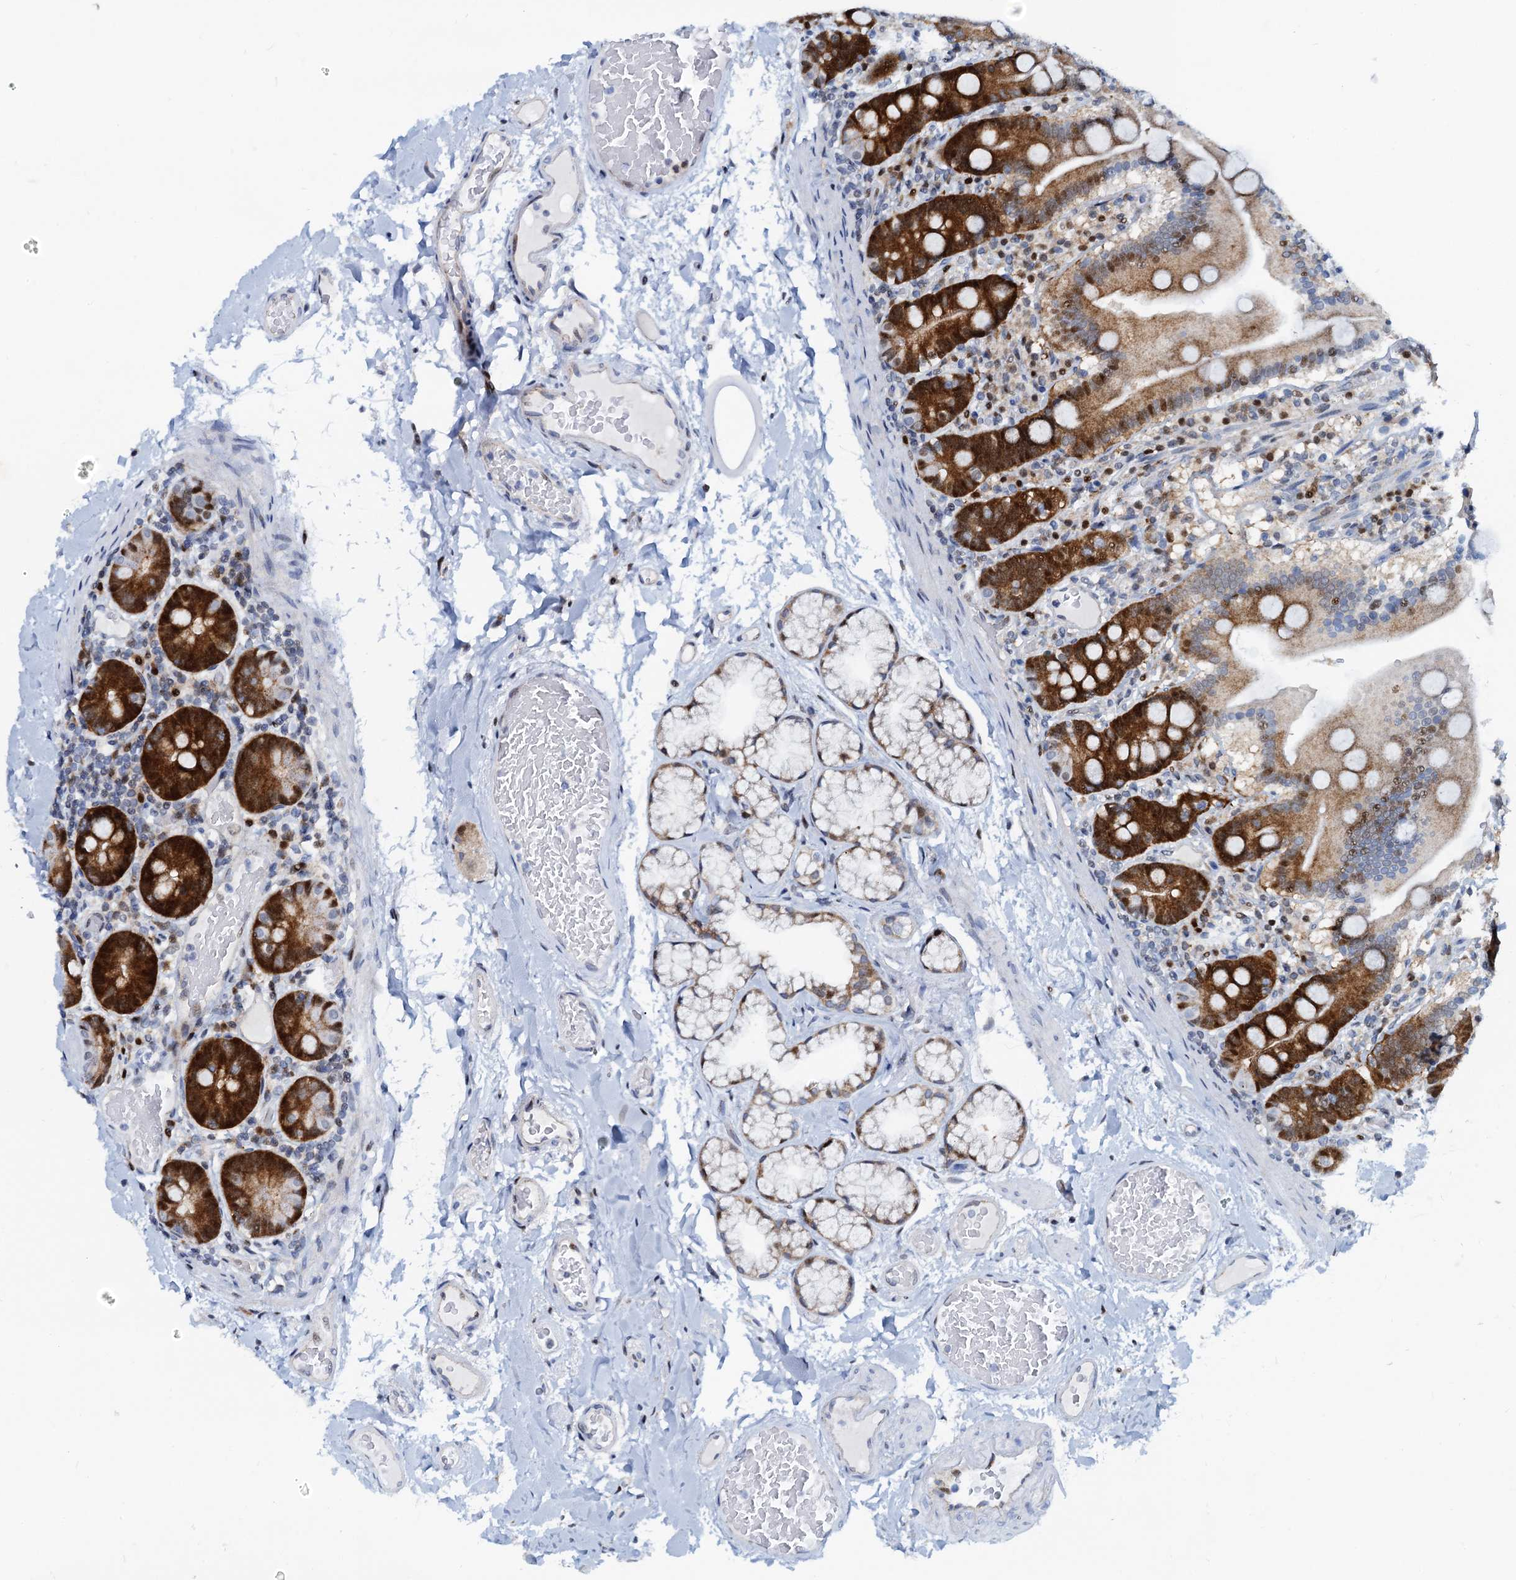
{"staining": {"intensity": "strong", "quantity": "25%-75%", "location": "cytoplasmic/membranous,nuclear"}, "tissue": "duodenum", "cell_type": "Glandular cells", "image_type": "normal", "snomed": [{"axis": "morphology", "description": "Normal tissue, NOS"}, {"axis": "topography", "description": "Duodenum"}], "caption": "Protein staining shows strong cytoplasmic/membranous,nuclear staining in approximately 25%-75% of glandular cells in benign duodenum.", "gene": "PTGES3", "patient": {"sex": "male", "age": 55}}